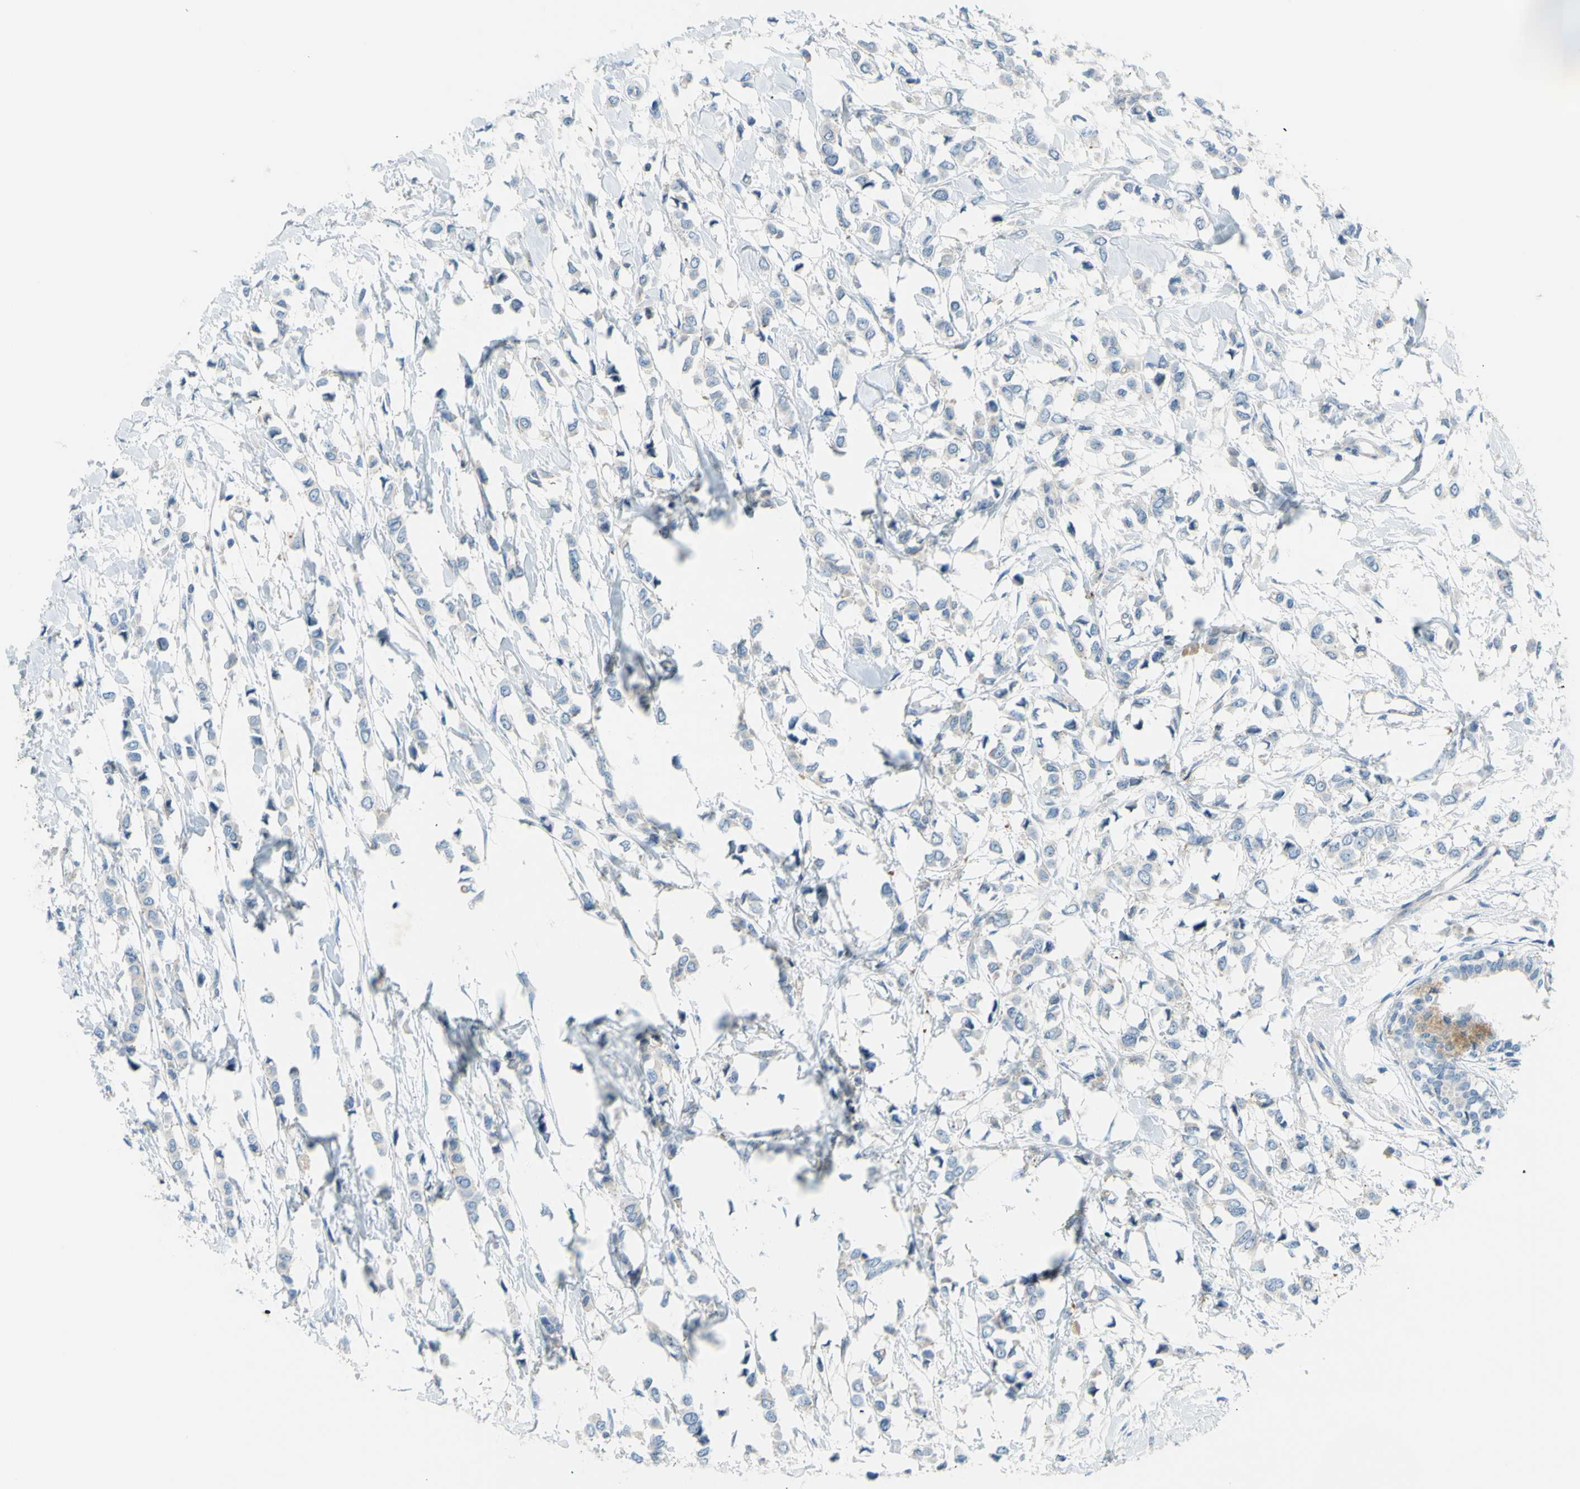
{"staining": {"intensity": "negative", "quantity": "none", "location": "none"}, "tissue": "breast cancer", "cell_type": "Tumor cells", "image_type": "cancer", "snomed": [{"axis": "morphology", "description": "Lobular carcinoma"}, {"axis": "topography", "description": "Breast"}], "caption": "High power microscopy photomicrograph of an immunohistochemistry (IHC) photomicrograph of breast cancer (lobular carcinoma), revealing no significant positivity in tumor cells.", "gene": "PAK2", "patient": {"sex": "female", "age": 51}}